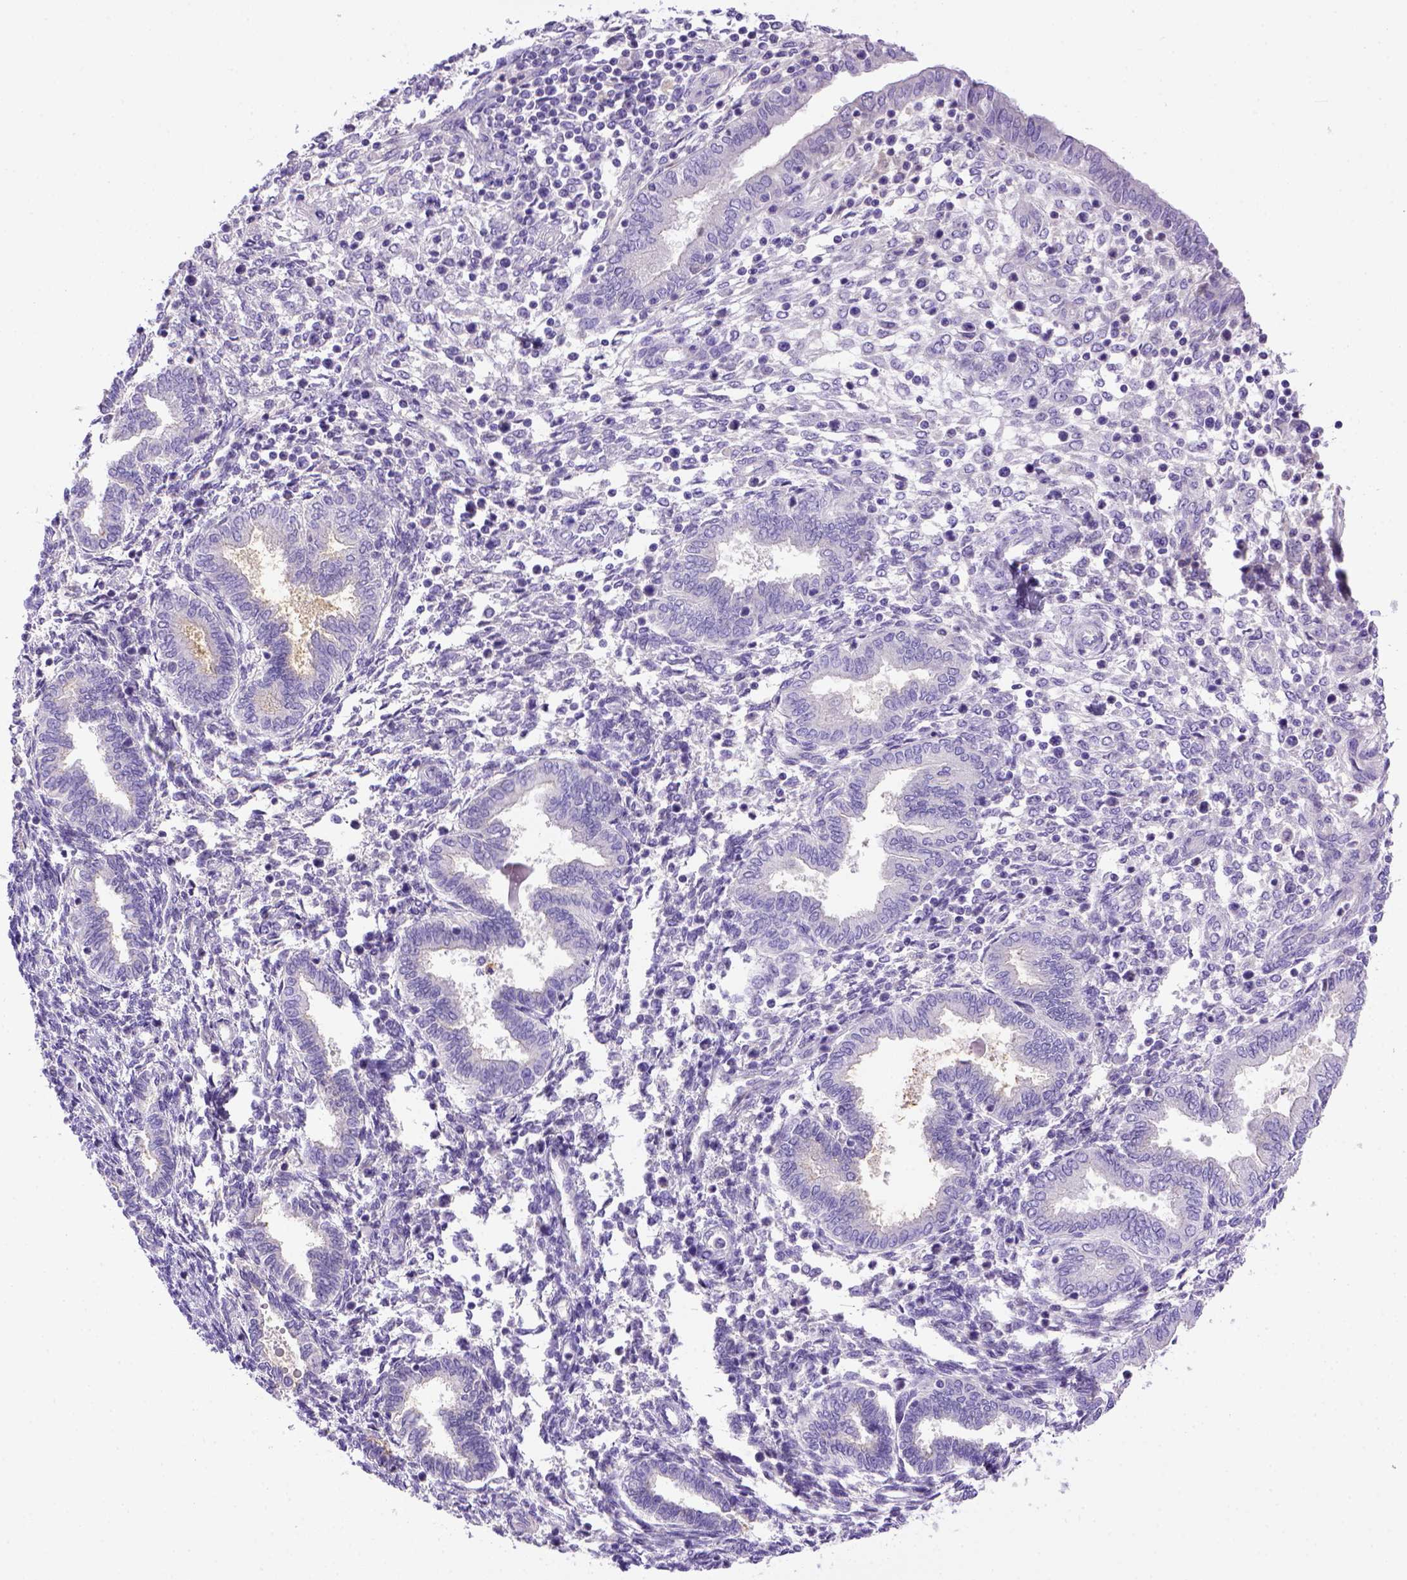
{"staining": {"intensity": "negative", "quantity": "none", "location": "none"}, "tissue": "endometrium", "cell_type": "Cells in endometrial stroma", "image_type": "normal", "snomed": [{"axis": "morphology", "description": "Normal tissue, NOS"}, {"axis": "topography", "description": "Endometrium"}], "caption": "Image shows no significant protein staining in cells in endometrial stroma of normal endometrium.", "gene": "BAAT", "patient": {"sex": "female", "age": 42}}